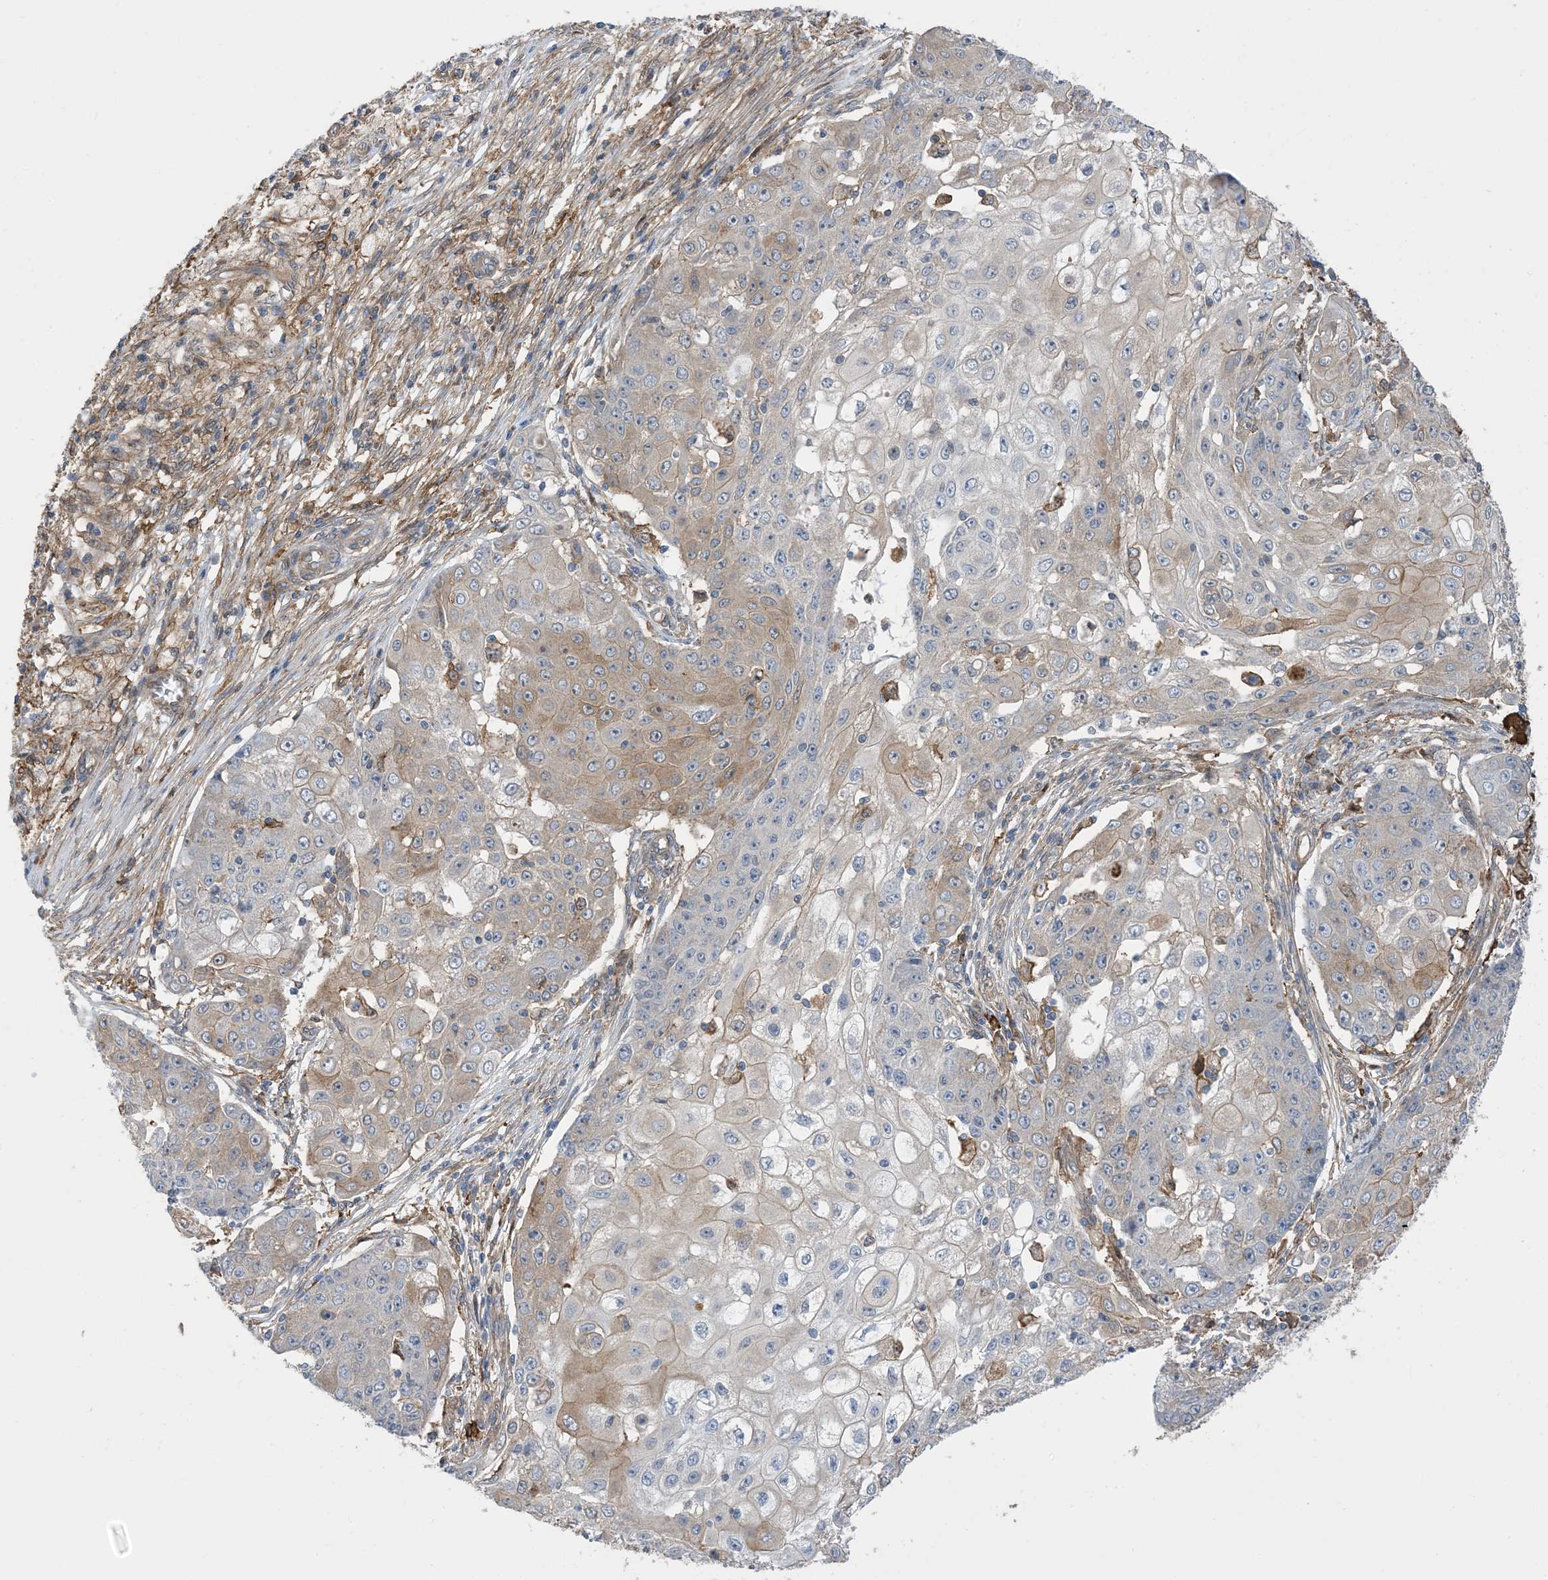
{"staining": {"intensity": "weak", "quantity": "<25%", "location": "cytoplasmic/membranous"}, "tissue": "ovarian cancer", "cell_type": "Tumor cells", "image_type": "cancer", "snomed": [{"axis": "morphology", "description": "Carcinoma, endometroid"}, {"axis": "topography", "description": "Ovary"}], "caption": "An immunohistochemistry (IHC) micrograph of ovarian cancer is shown. There is no staining in tumor cells of ovarian cancer.", "gene": "HS1BP3", "patient": {"sex": "female", "age": 42}}